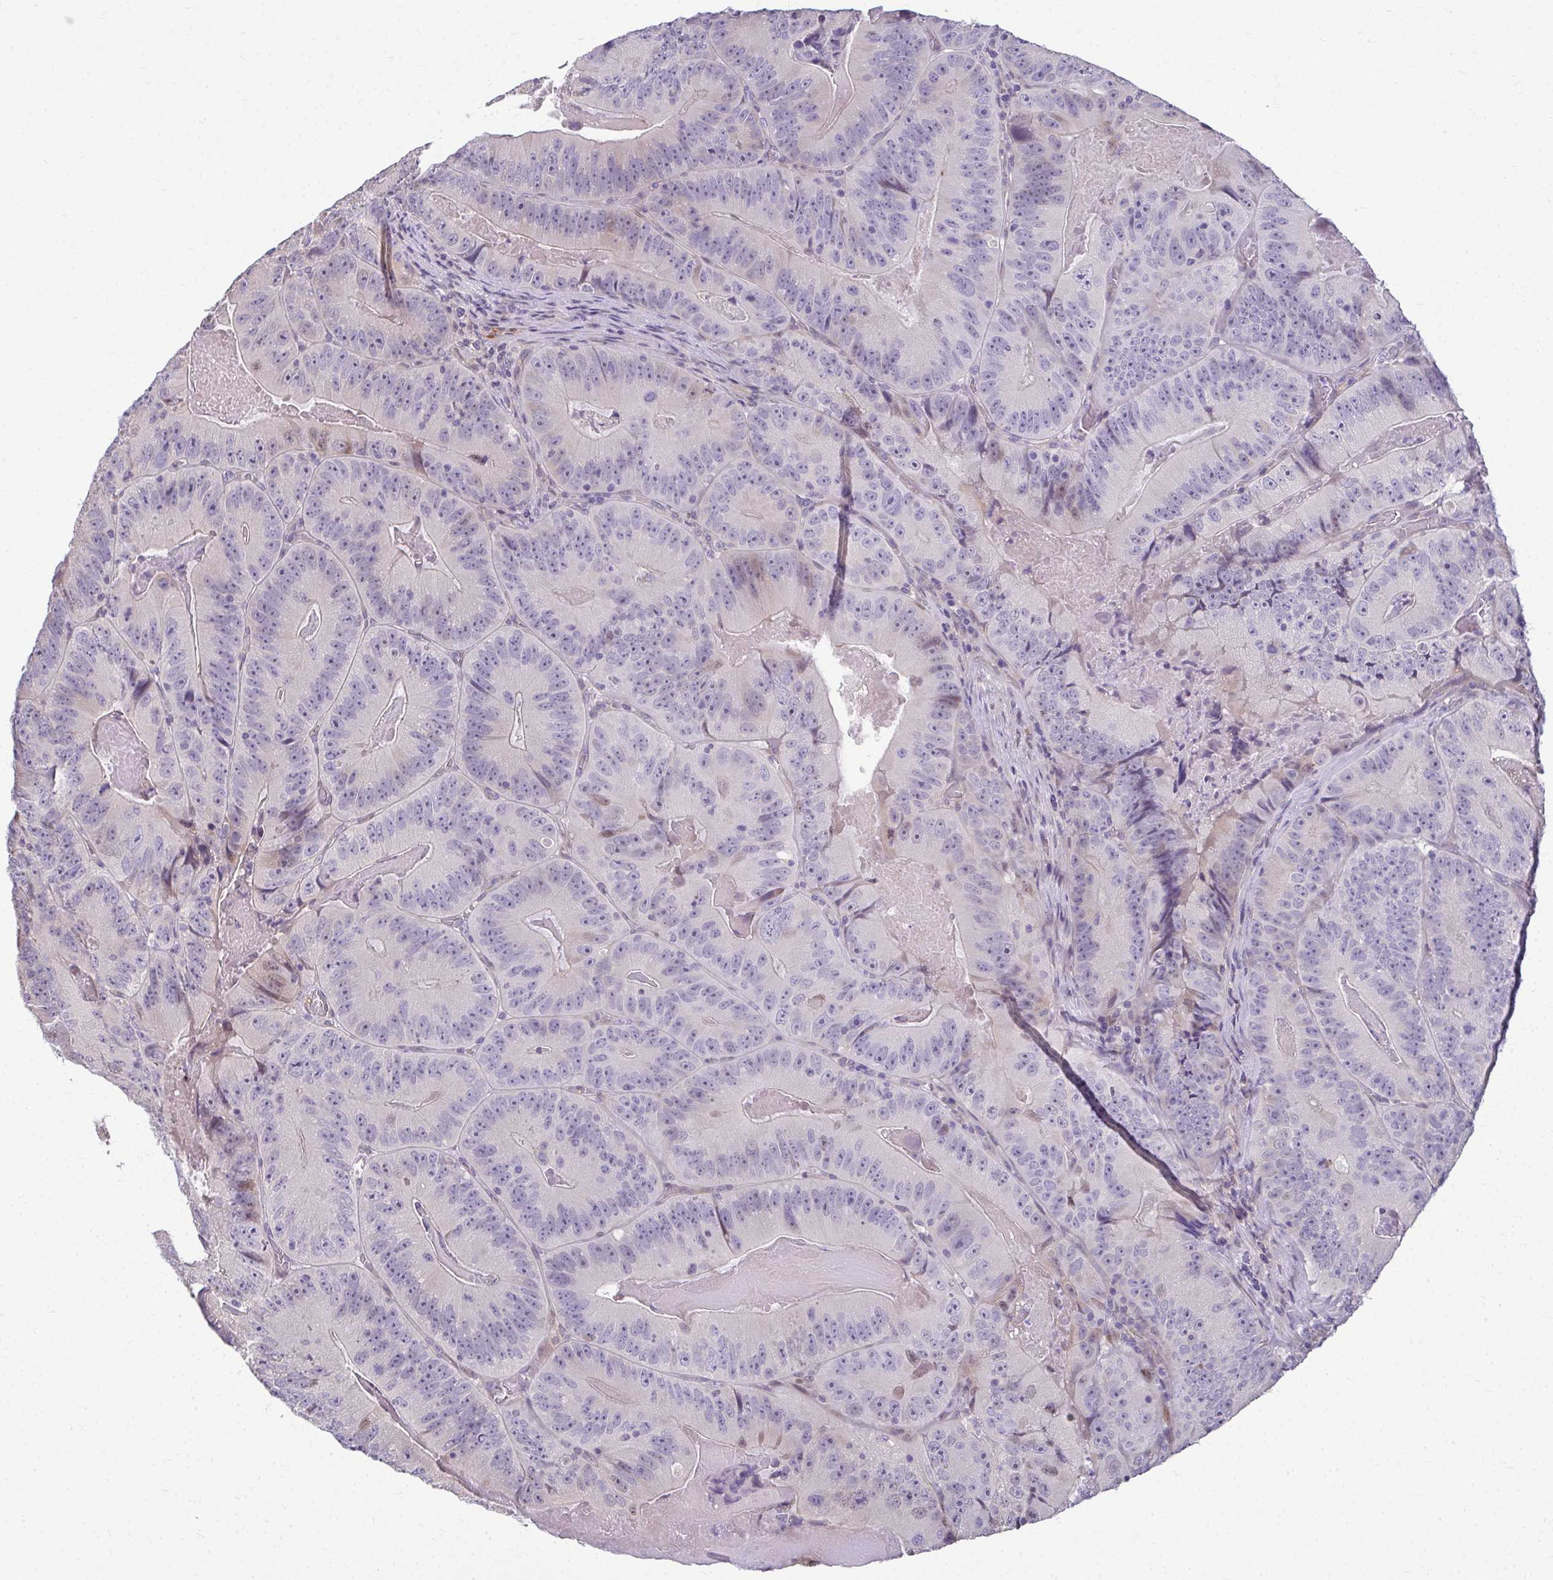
{"staining": {"intensity": "negative", "quantity": "none", "location": "none"}, "tissue": "colorectal cancer", "cell_type": "Tumor cells", "image_type": "cancer", "snomed": [{"axis": "morphology", "description": "Adenocarcinoma, NOS"}, {"axis": "topography", "description": "Colon"}], "caption": "IHC histopathology image of neoplastic tissue: colorectal cancer stained with DAB exhibits no significant protein expression in tumor cells.", "gene": "ODF1", "patient": {"sex": "female", "age": 86}}